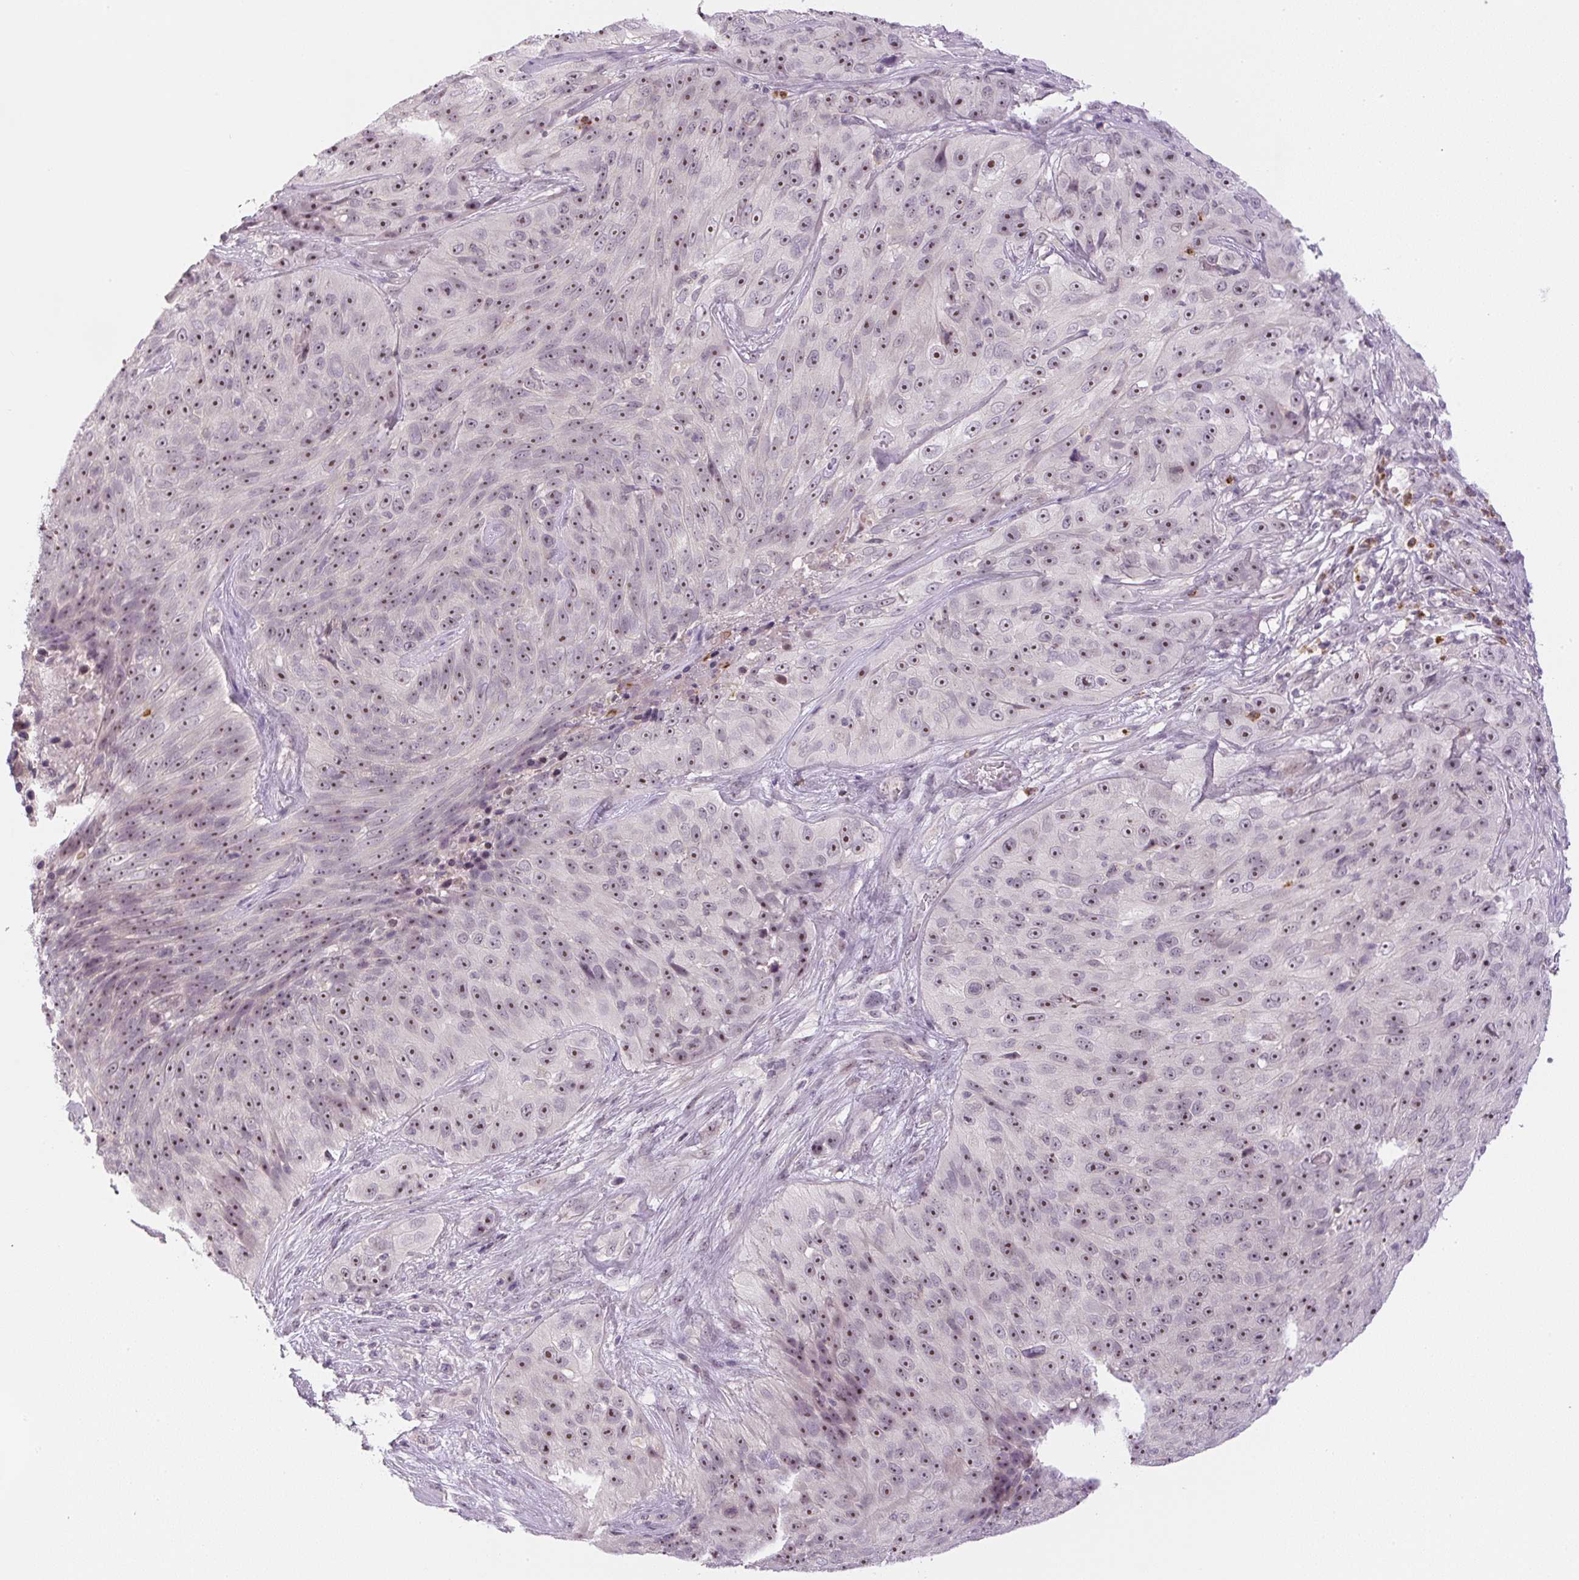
{"staining": {"intensity": "moderate", "quantity": ">75%", "location": "nuclear"}, "tissue": "skin cancer", "cell_type": "Tumor cells", "image_type": "cancer", "snomed": [{"axis": "morphology", "description": "Squamous cell carcinoma, NOS"}, {"axis": "topography", "description": "Skin"}], "caption": "Skin cancer was stained to show a protein in brown. There is medium levels of moderate nuclear positivity in about >75% of tumor cells. (IHC, brightfield microscopy, high magnification).", "gene": "SGF29", "patient": {"sex": "female", "age": 87}}